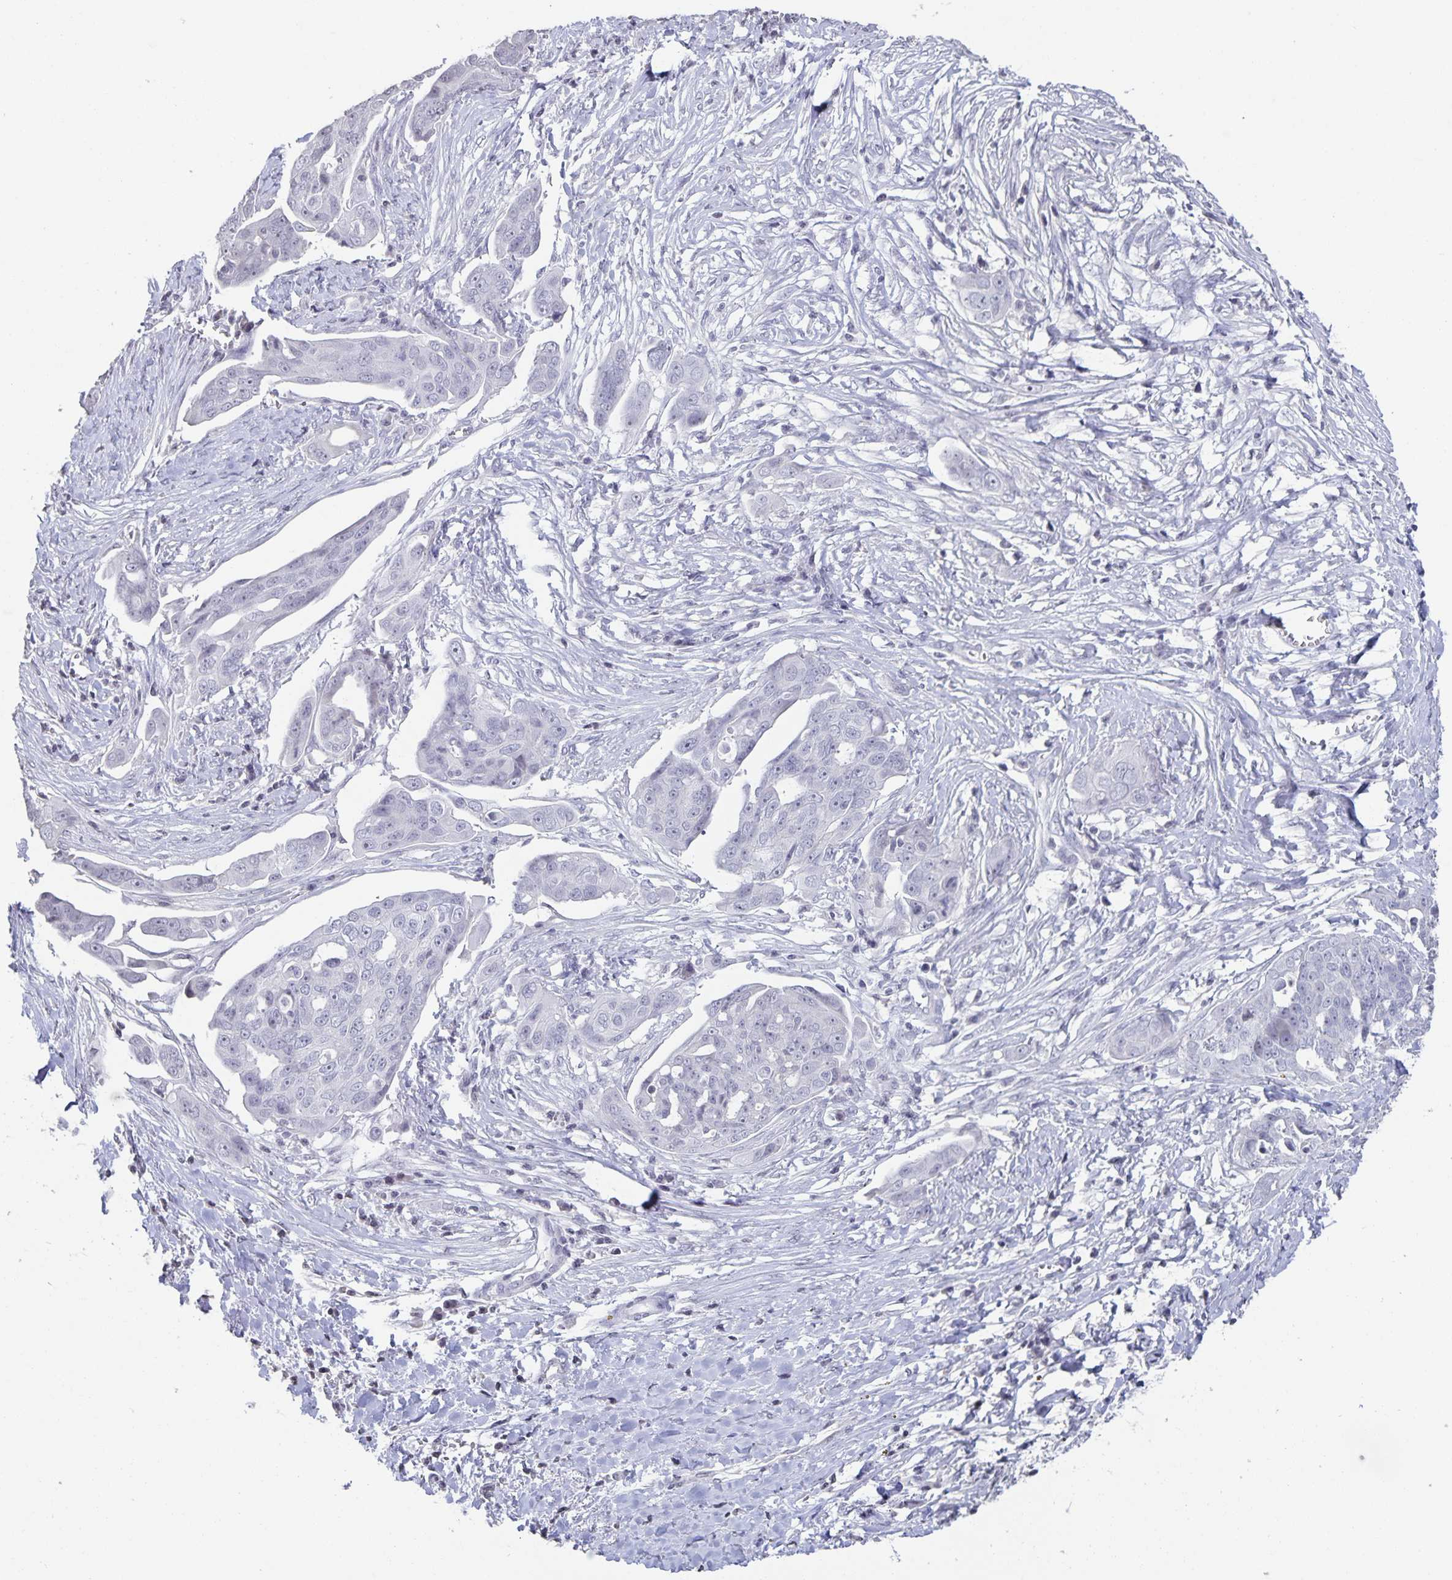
{"staining": {"intensity": "negative", "quantity": "none", "location": "none"}, "tissue": "ovarian cancer", "cell_type": "Tumor cells", "image_type": "cancer", "snomed": [{"axis": "morphology", "description": "Carcinoma, endometroid"}, {"axis": "topography", "description": "Ovary"}], "caption": "Human endometroid carcinoma (ovarian) stained for a protein using immunohistochemistry (IHC) demonstrates no staining in tumor cells.", "gene": "AQP4", "patient": {"sex": "female", "age": 70}}